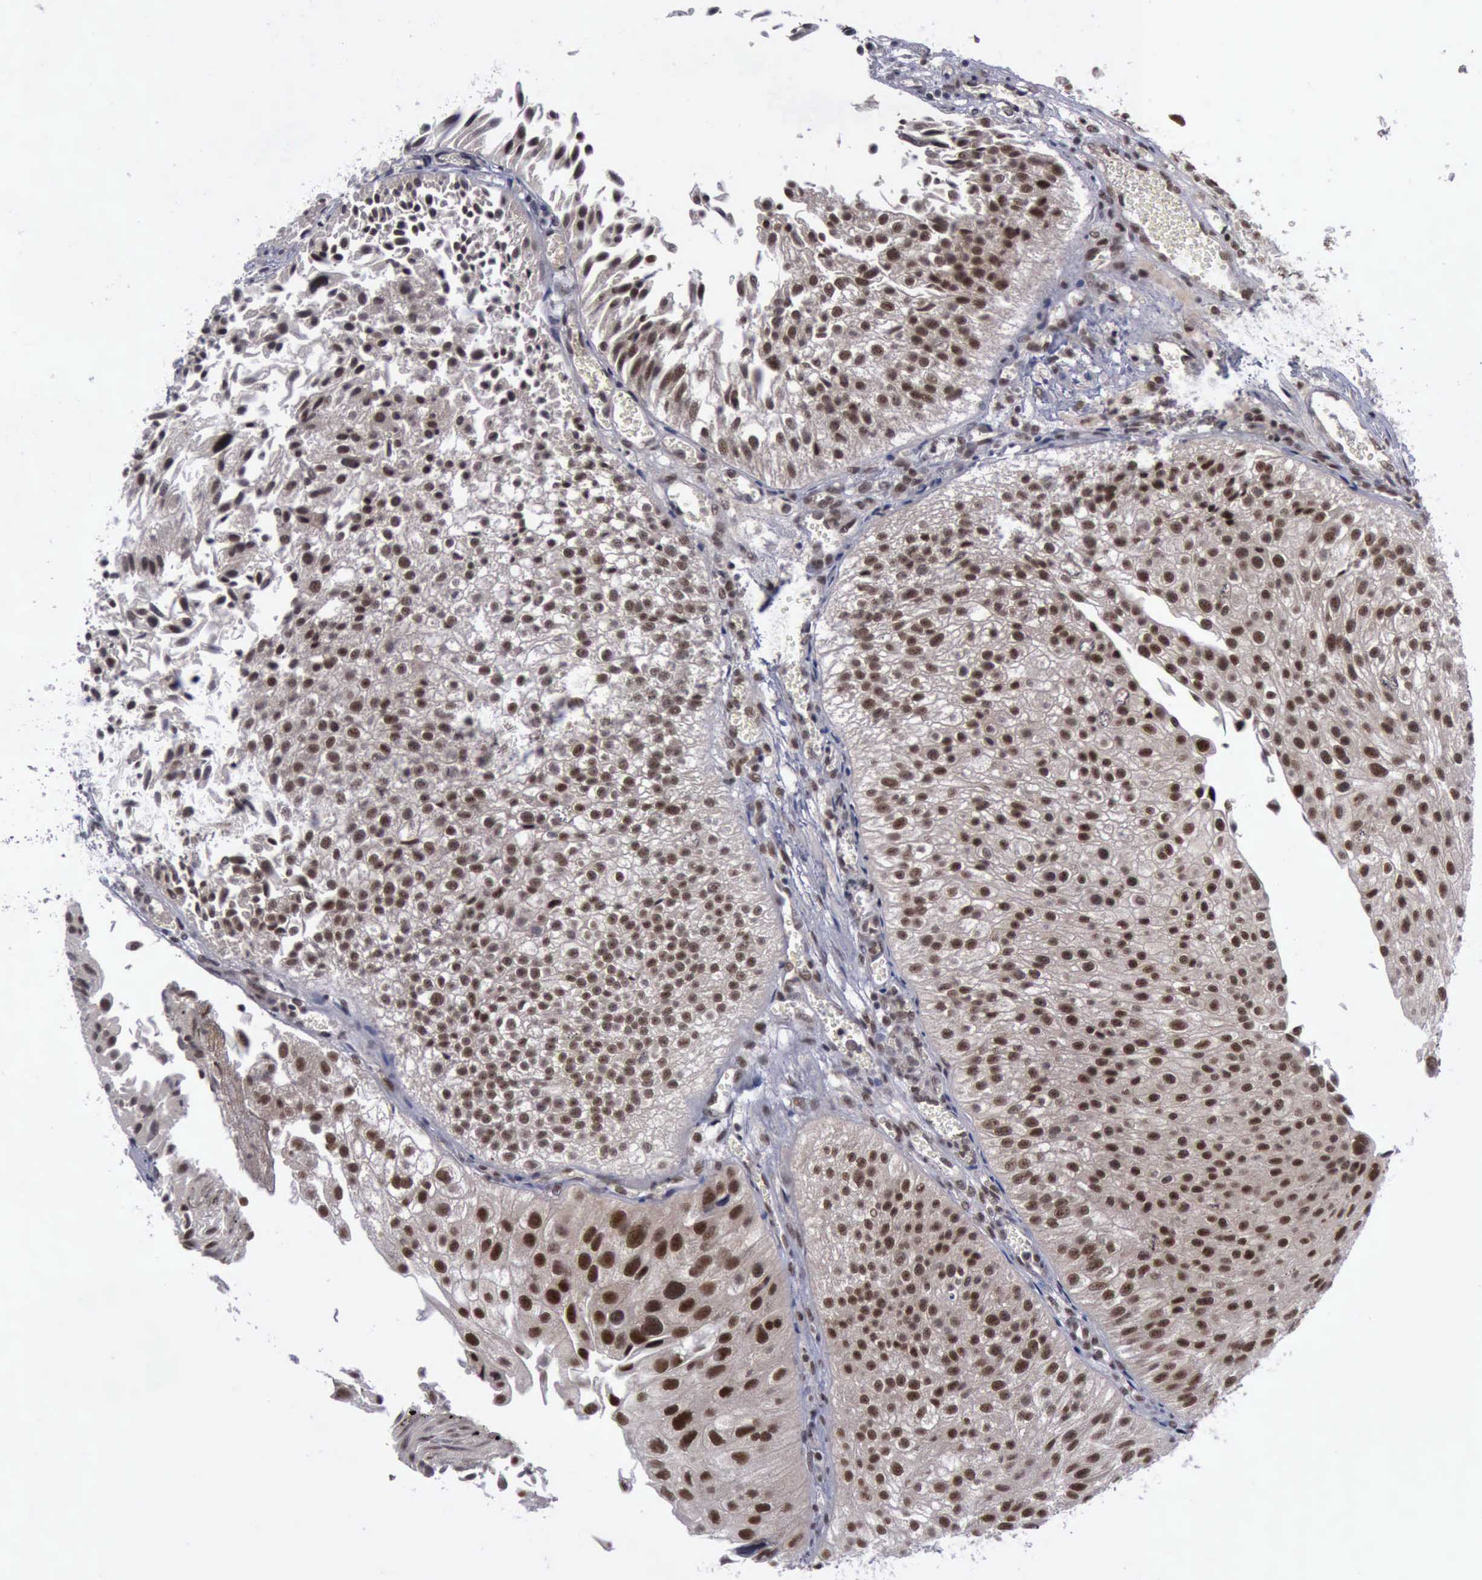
{"staining": {"intensity": "moderate", "quantity": ">75%", "location": "cytoplasmic/membranous,nuclear"}, "tissue": "urothelial cancer", "cell_type": "Tumor cells", "image_type": "cancer", "snomed": [{"axis": "morphology", "description": "Urothelial carcinoma, Low grade"}, {"axis": "topography", "description": "Urinary bladder"}], "caption": "Protein staining of urothelial cancer tissue shows moderate cytoplasmic/membranous and nuclear positivity in approximately >75% of tumor cells.", "gene": "ATM", "patient": {"sex": "female", "age": 89}}